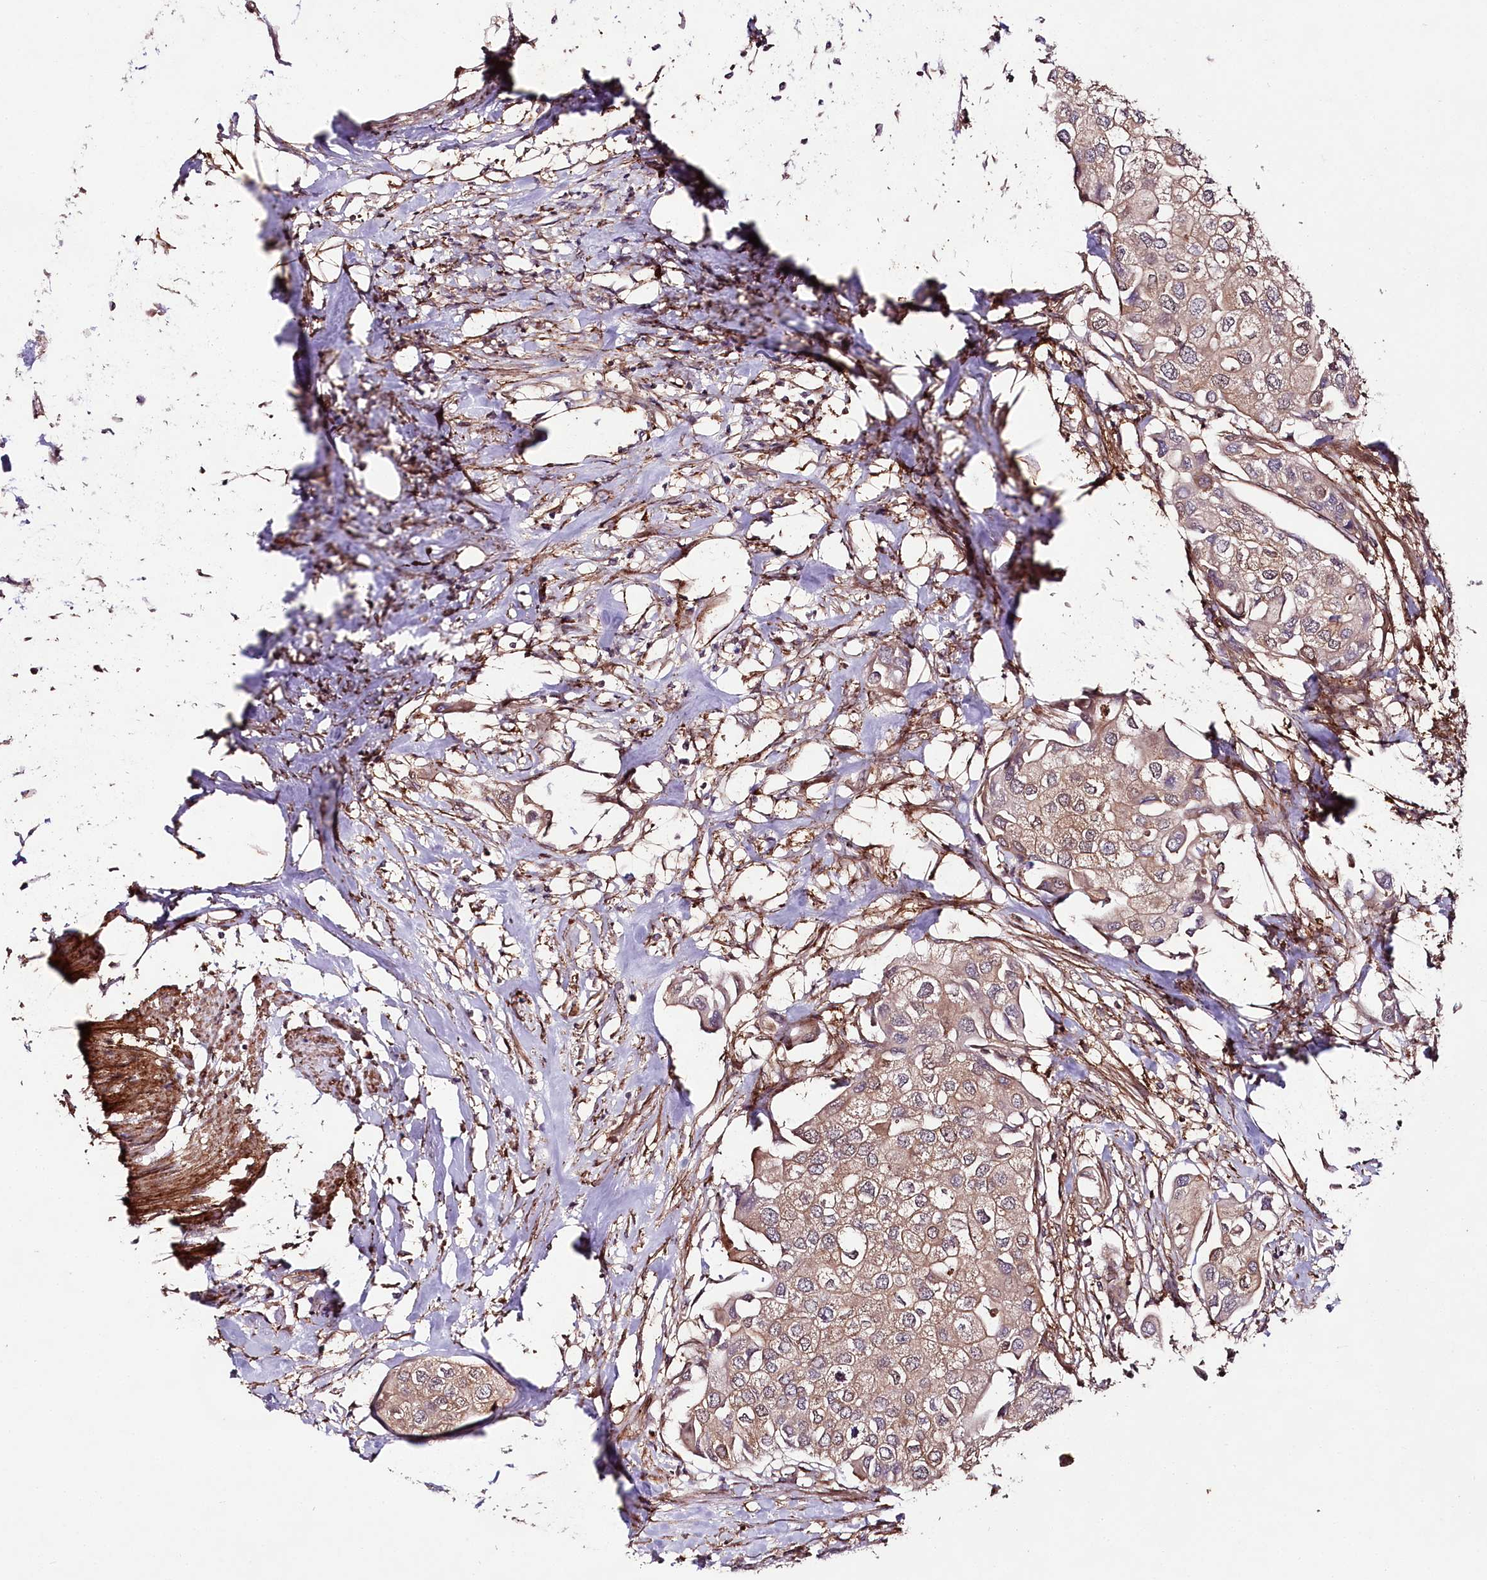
{"staining": {"intensity": "moderate", "quantity": ">75%", "location": "cytoplasmic/membranous"}, "tissue": "urothelial cancer", "cell_type": "Tumor cells", "image_type": "cancer", "snomed": [{"axis": "morphology", "description": "Urothelial carcinoma, High grade"}, {"axis": "topography", "description": "Urinary bladder"}], "caption": "Moderate cytoplasmic/membranous positivity for a protein is present in about >75% of tumor cells of urothelial cancer using immunohistochemistry.", "gene": "PHLDB1", "patient": {"sex": "male", "age": 64}}